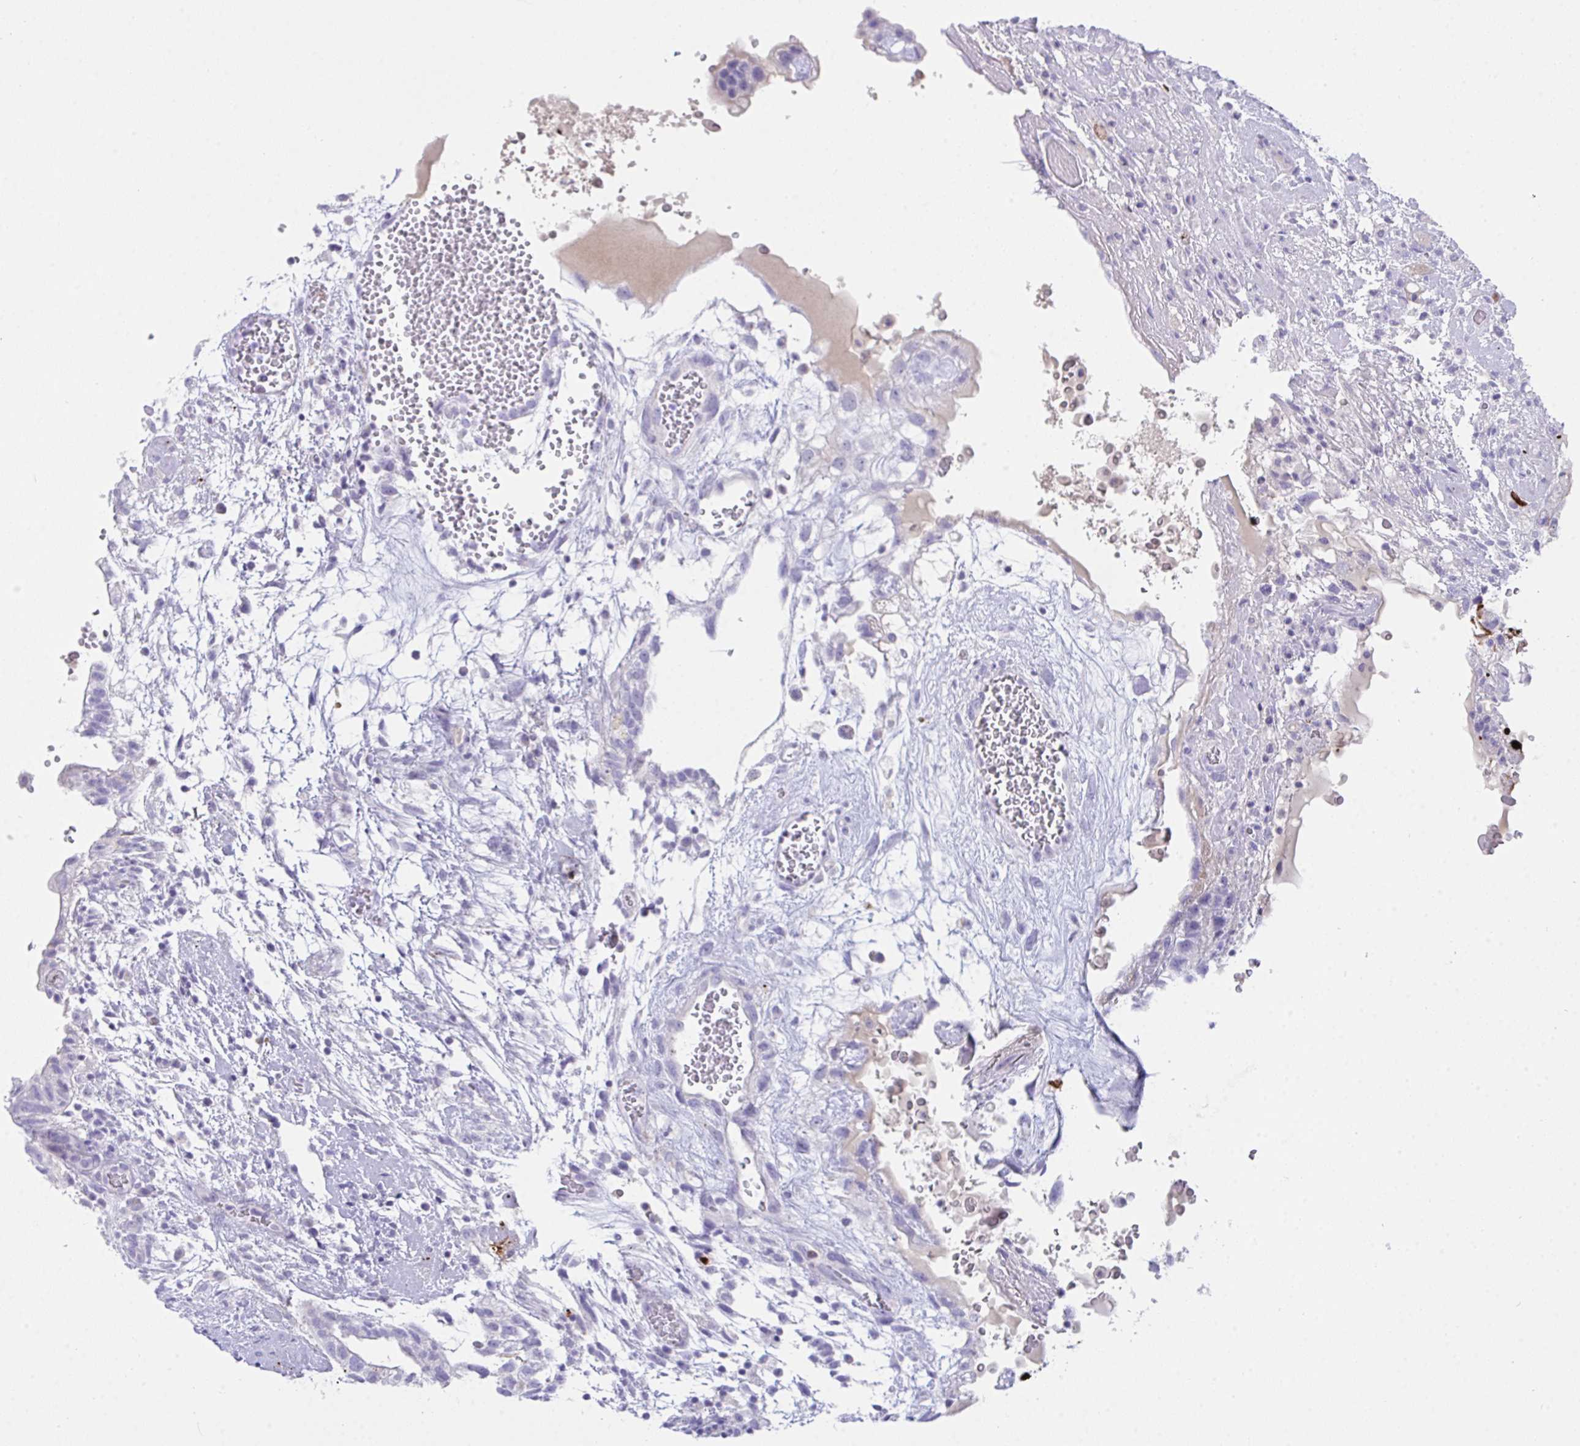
{"staining": {"intensity": "negative", "quantity": "none", "location": "none"}, "tissue": "testis cancer", "cell_type": "Tumor cells", "image_type": "cancer", "snomed": [{"axis": "morphology", "description": "Carcinoma, Embryonal, NOS"}, {"axis": "topography", "description": "Testis"}], "caption": "Immunohistochemical staining of human embryonal carcinoma (testis) reveals no significant positivity in tumor cells.", "gene": "KMT2E", "patient": {"sex": "male", "age": 32}}